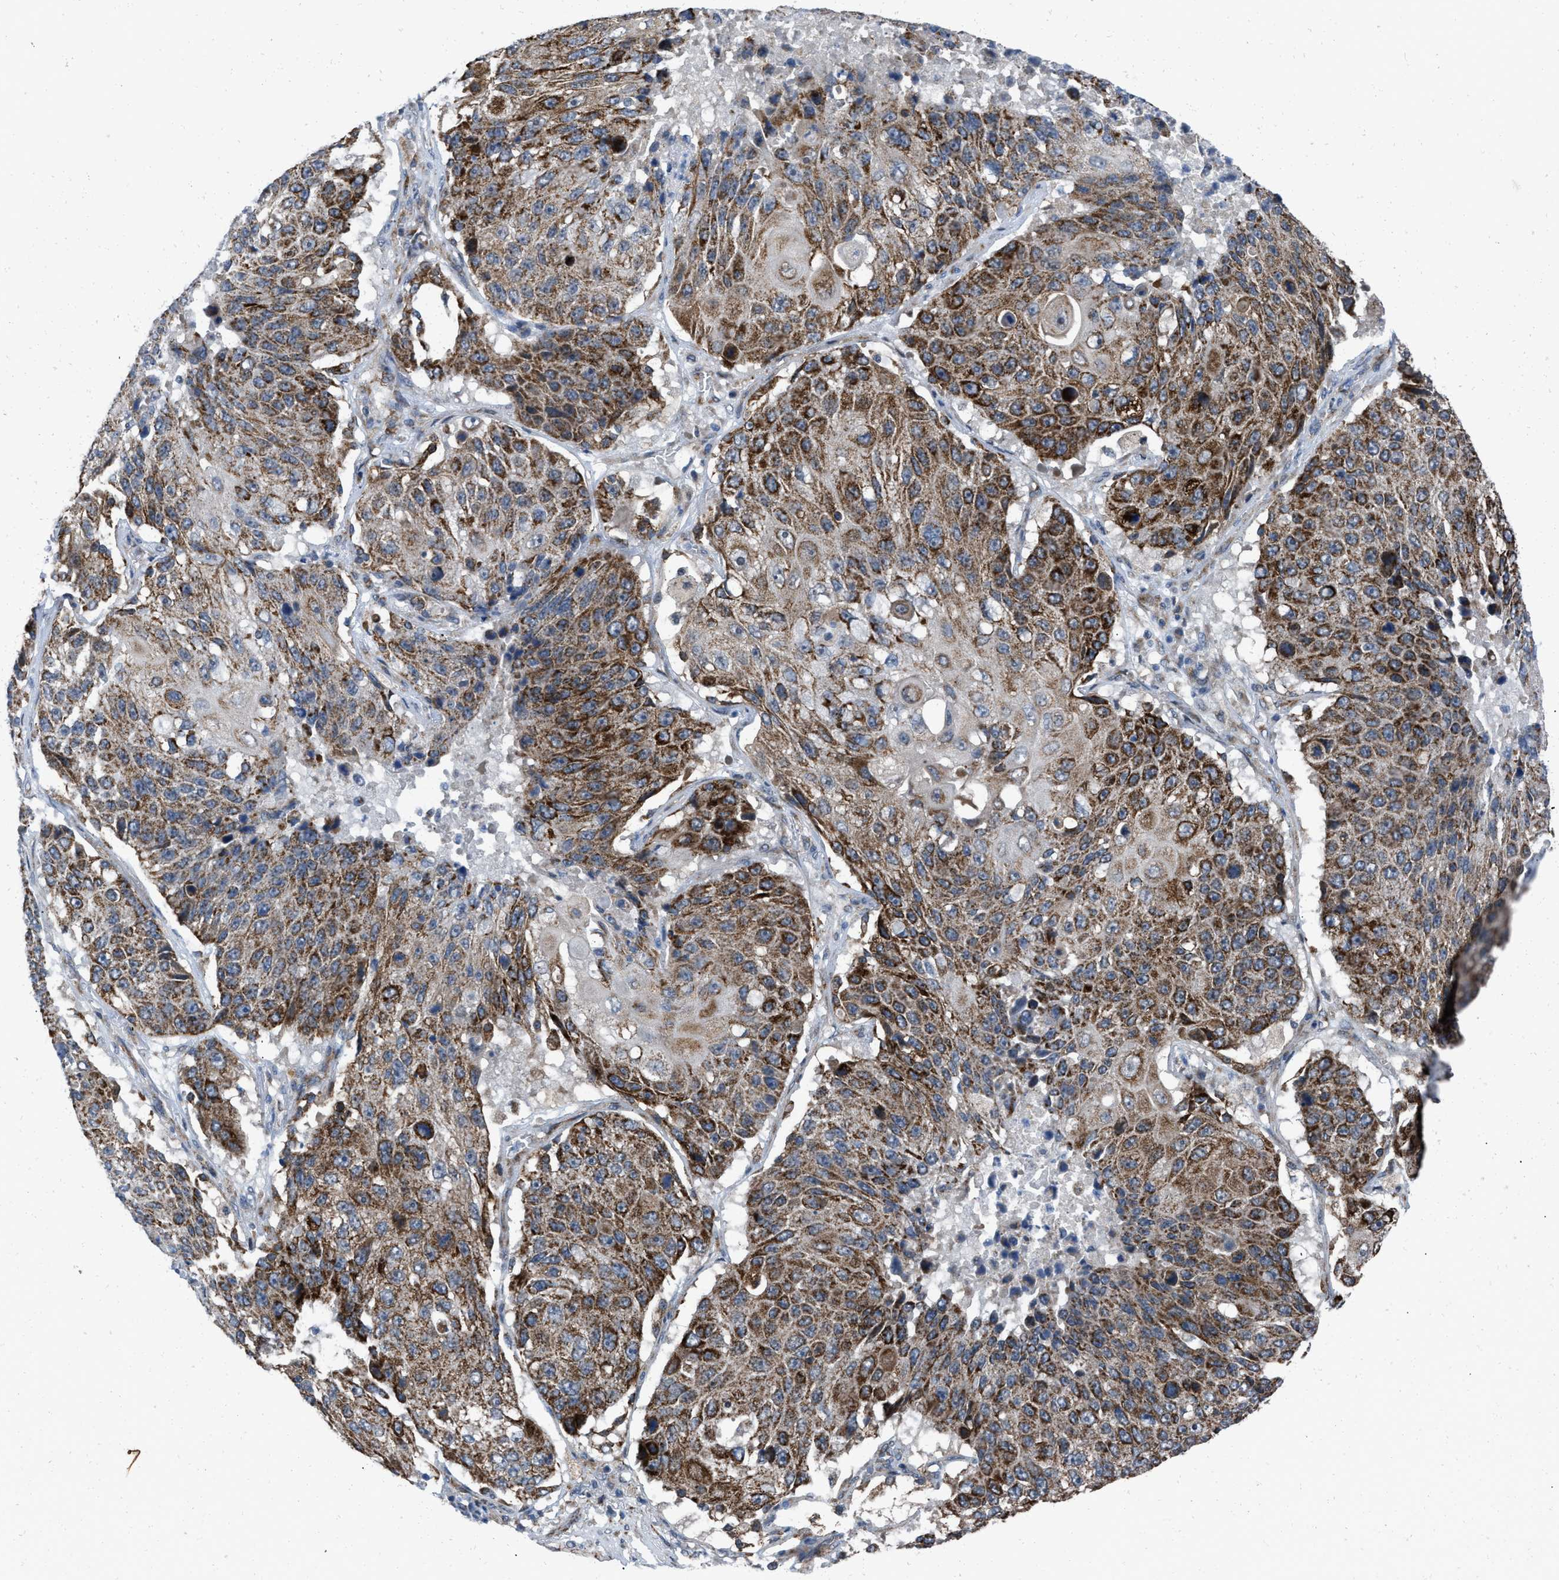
{"staining": {"intensity": "strong", "quantity": ">75%", "location": "cytoplasmic/membranous"}, "tissue": "lung cancer", "cell_type": "Tumor cells", "image_type": "cancer", "snomed": [{"axis": "morphology", "description": "Squamous cell carcinoma, NOS"}, {"axis": "topography", "description": "Lung"}], "caption": "Human lung cancer (squamous cell carcinoma) stained for a protein (brown) exhibits strong cytoplasmic/membranous positive positivity in about >75% of tumor cells.", "gene": "AKAP1", "patient": {"sex": "male", "age": 61}}